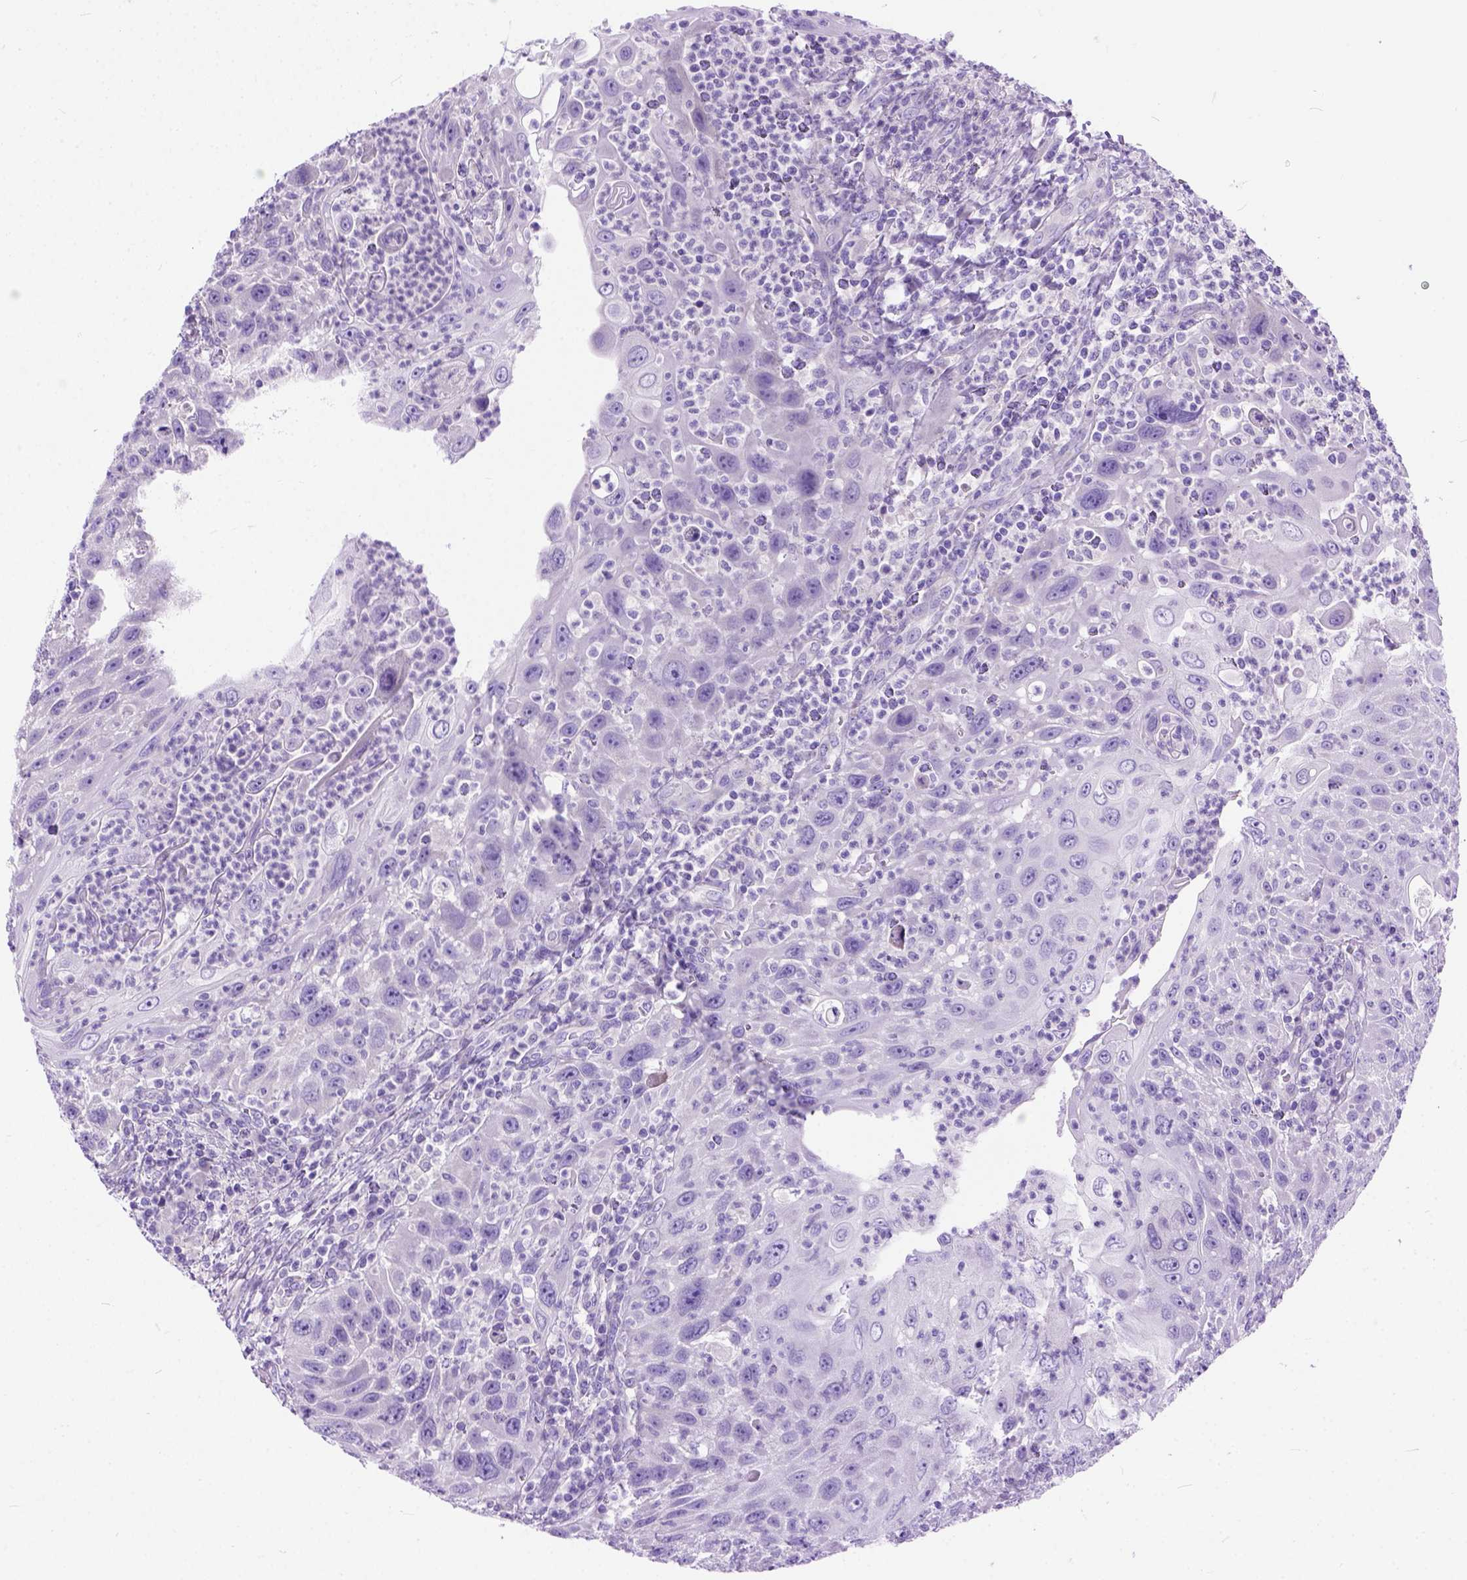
{"staining": {"intensity": "negative", "quantity": "none", "location": "none"}, "tissue": "head and neck cancer", "cell_type": "Tumor cells", "image_type": "cancer", "snomed": [{"axis": "morphology", "description": "Squamous cell carcinoma, NOS"}, {"axis": "topography", "description": "Head-Neck"}], "caption": "Human head and neck cancer (squamous cell carcinoma) stained for a protein using IHC displays no staining in tumor cells.", "gene": "ODAD3", "patient": {"sex": "male", "age": 69}}